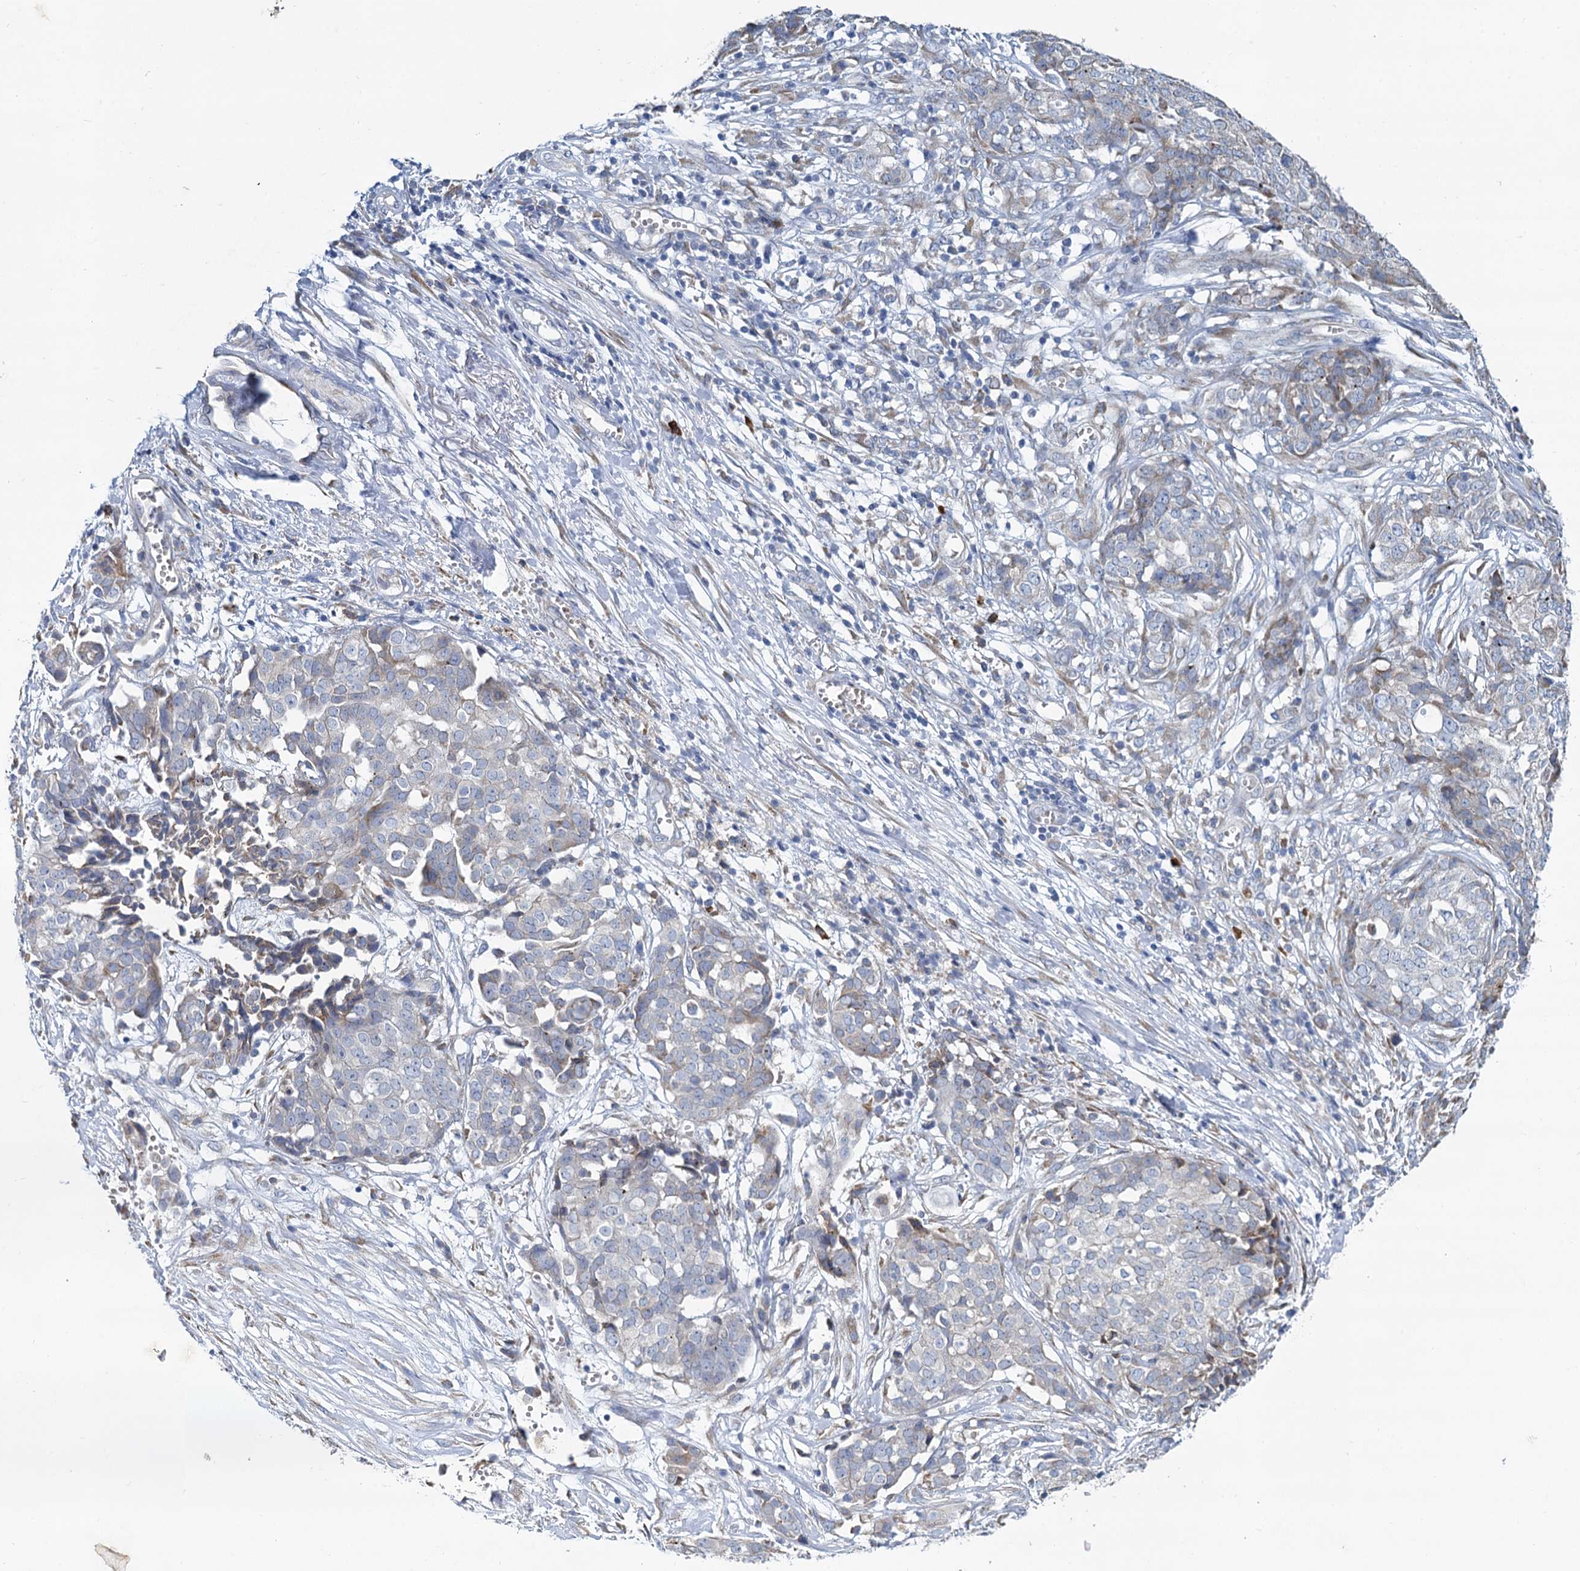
{"staining": {"intensity": "weak", "quantity": "<25%", "location": "cytoplasmic/membranous"}, "tissue": "ovarian cancer", "cell_type": "Tumor cells", "image_type": "cancer", "snomed": [{"axis": "morphology", "description": "Cystadenocarcinoma, serous, NOS"}, {"axis": "topography", "description": "Soft tissue"}, {"axis": "topography", "description": "Ovary"}], "caption": "High power microscopy image of an IHC photomicrograph of ovarian serous cystadenocarcinoma, revealing no significant positivity in tumor cells.", "gene": "PRSS35", "patient": {"sex": "female", "age": 57}}